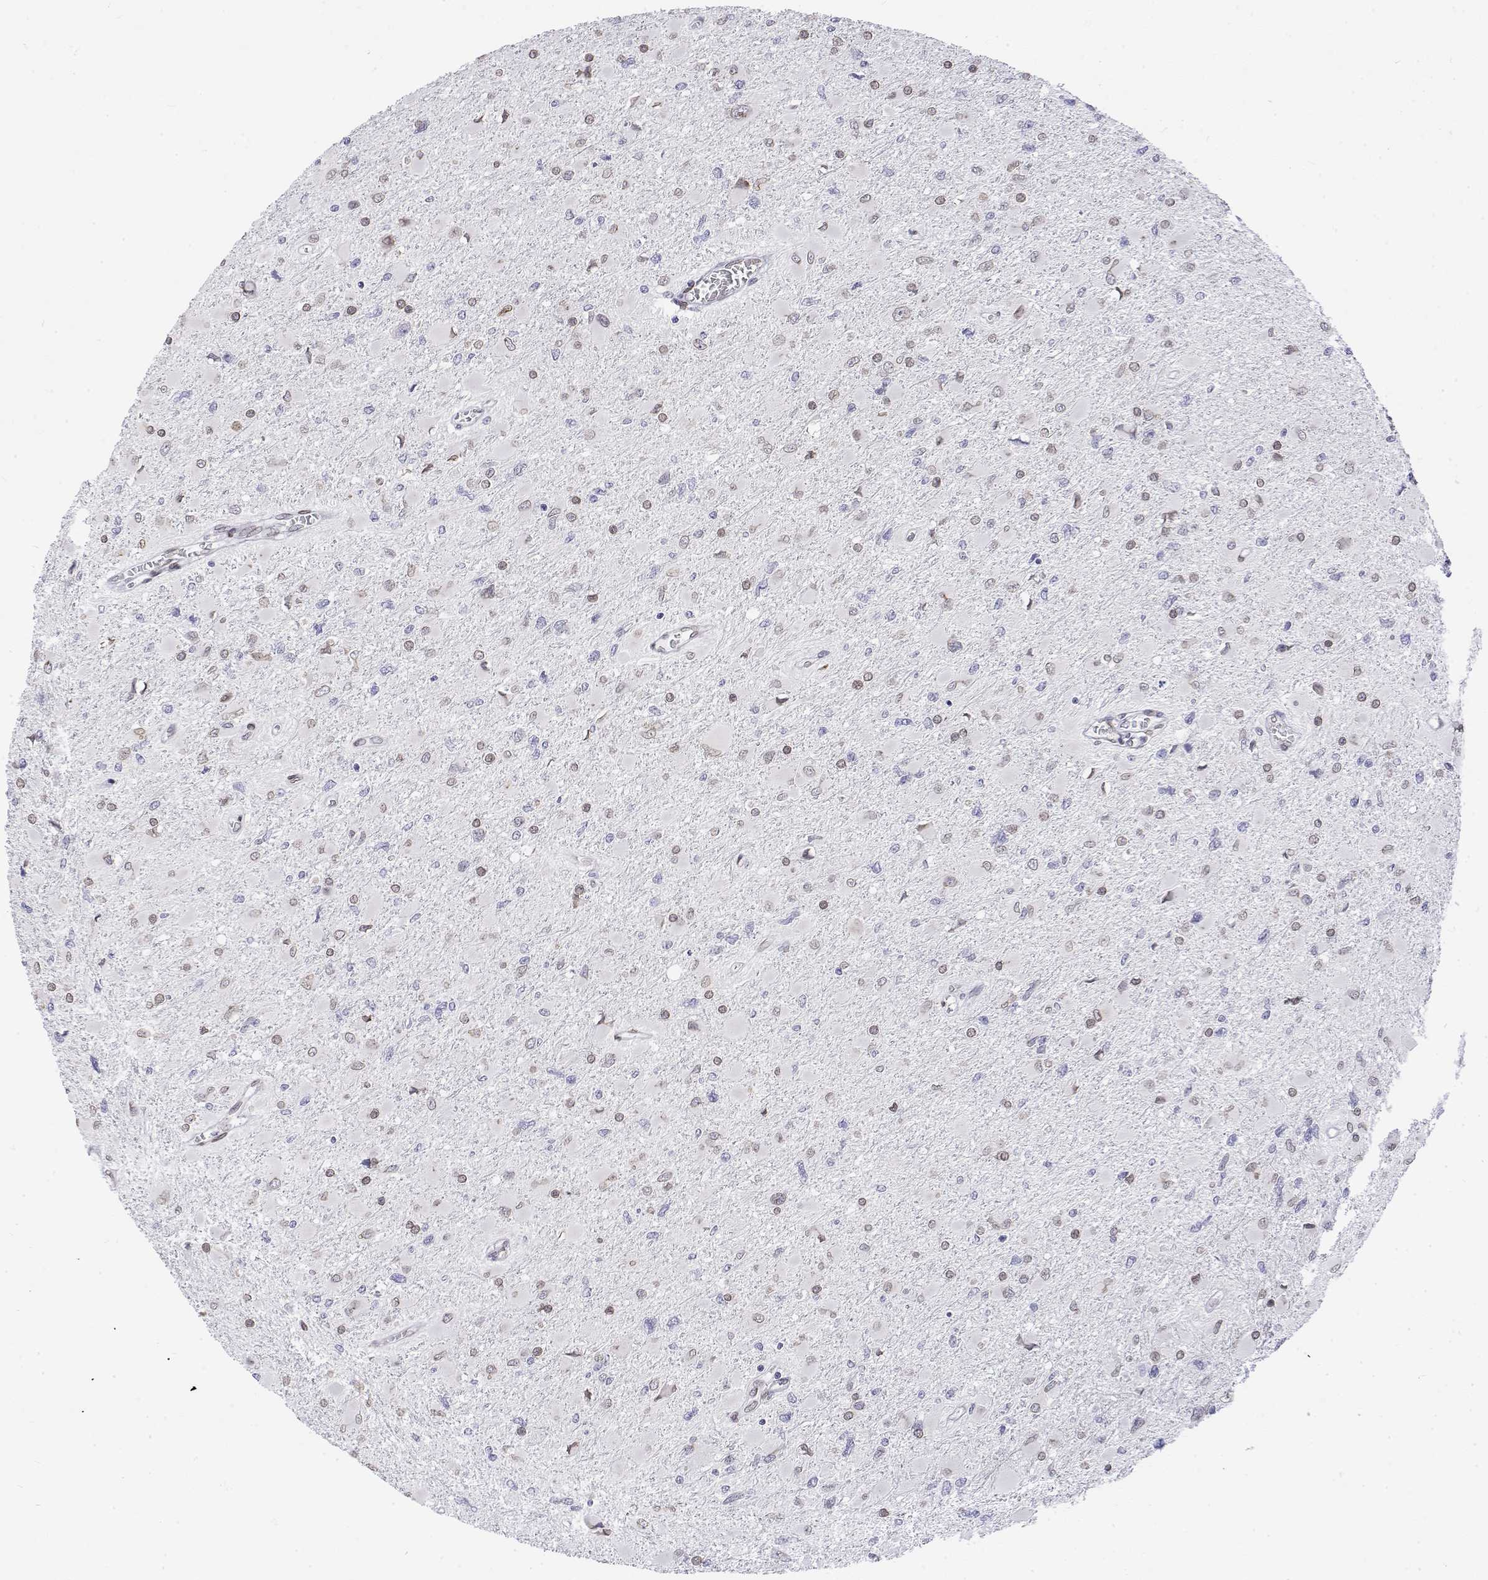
{"staining": {"intensity": "weak", "quantity": "<25%", "location": "cytoplasmic/membranous,nuclear"}, "tissue": "glioma", "cell_type": "Tumor cells", "image_type": "cancer", "snomed": [{"axis": "morphology", "description": "Glioma, malignant, High grade"}, {"axis": "topography", "description": "Cerebral cortex"}], "caption": "The immunohistochemistry (IHC) histopathology image has no significant positivity in tumor cells of glioma tissue.", "gene": "ZNF532", "patient": {"sex": "female", "age": 36}}